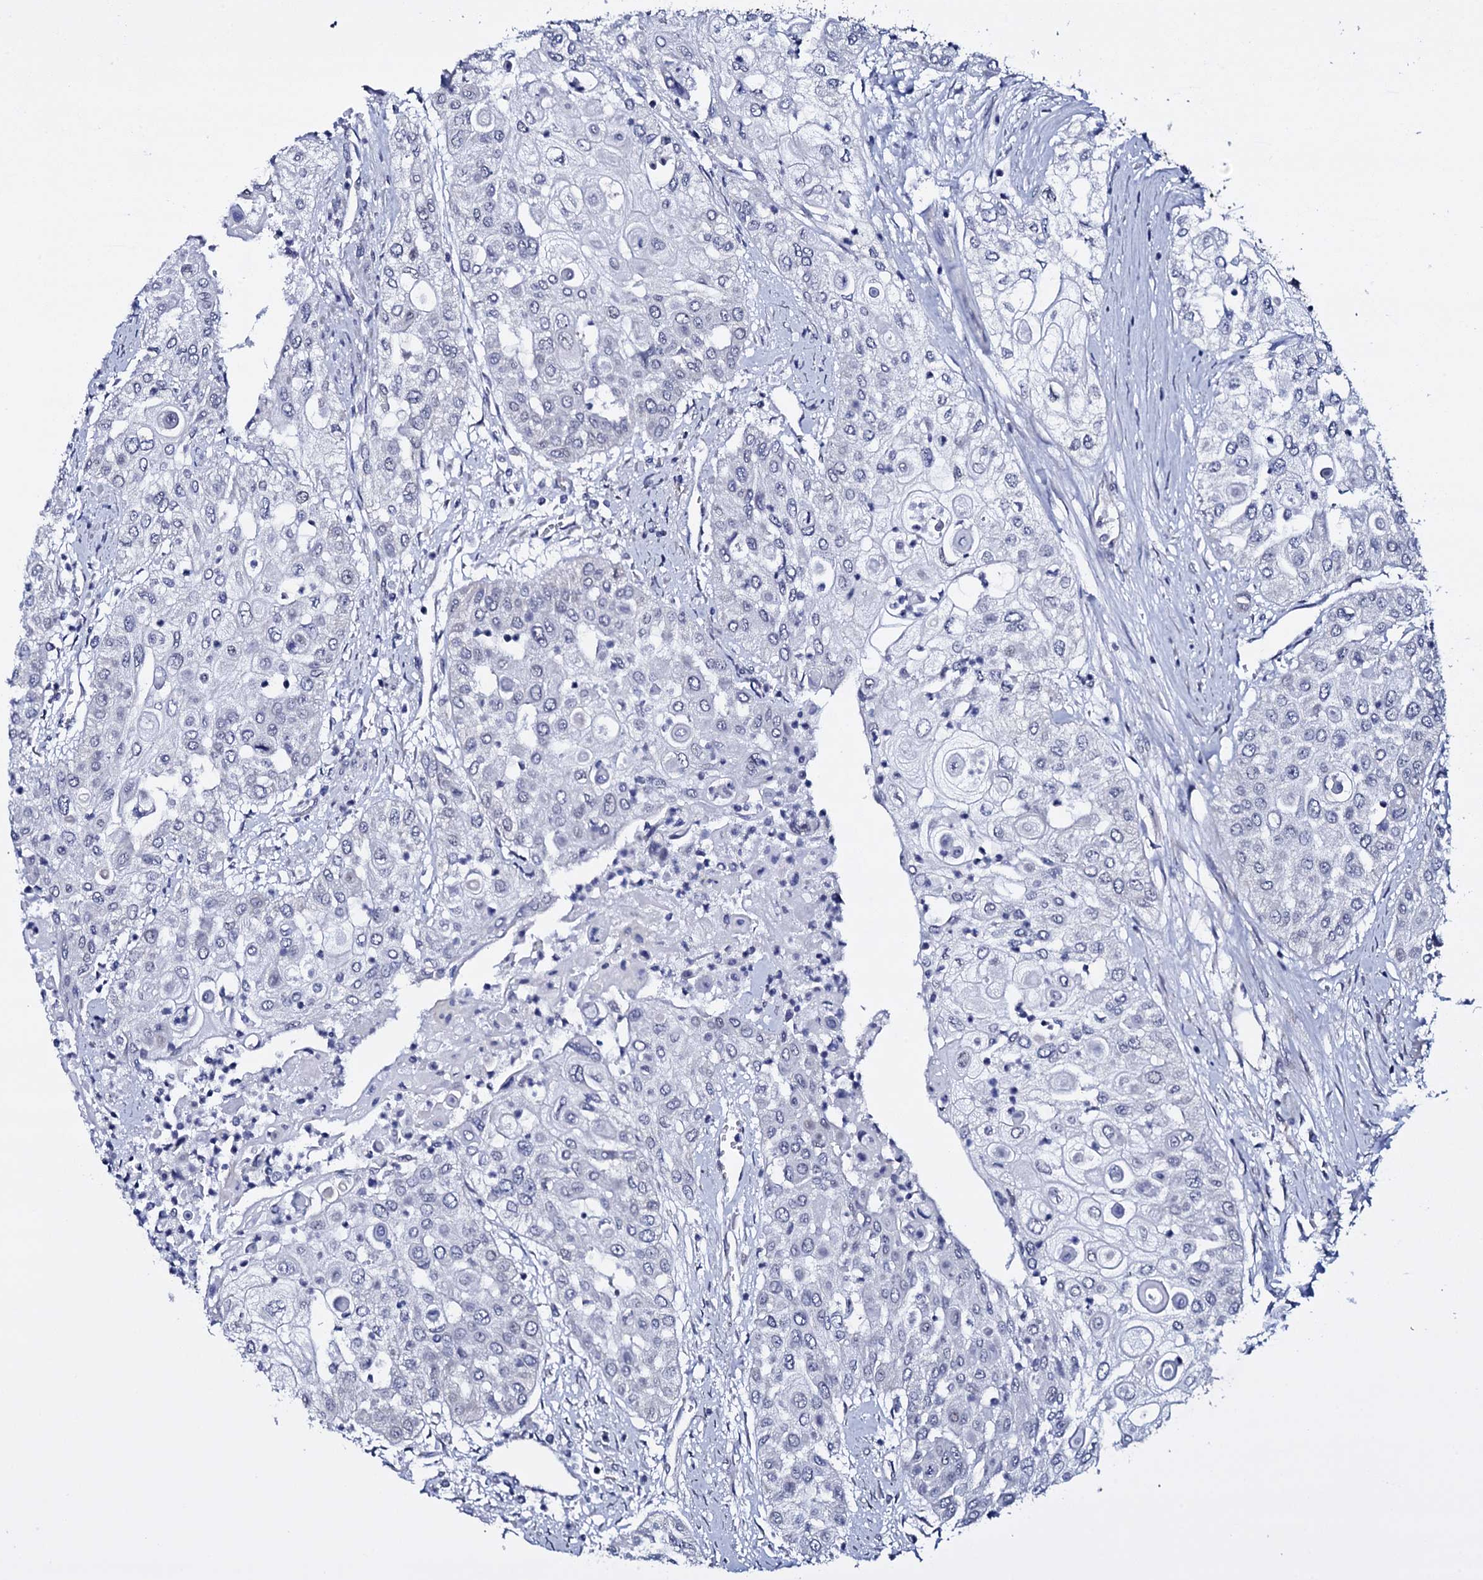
{"staining": {"intensity": "negative", "quantity": "none", "location": "none"}, "tissue": "urothelial cancer", "cell_type": "Tumor cells", "image_type": "cancer", "snomed": [{"axis": "morphology", "description": "Urothelial carcinoma, High grade"}, {"axis": "topography", "description": "Urinary bladder"}], "caption": "High-grade urothelial carcinoma stained for a protein using IHC exhibits no staining tumor cells.", "gene": "GAREM1", "patient": {"sex": "female", "age": 79}}